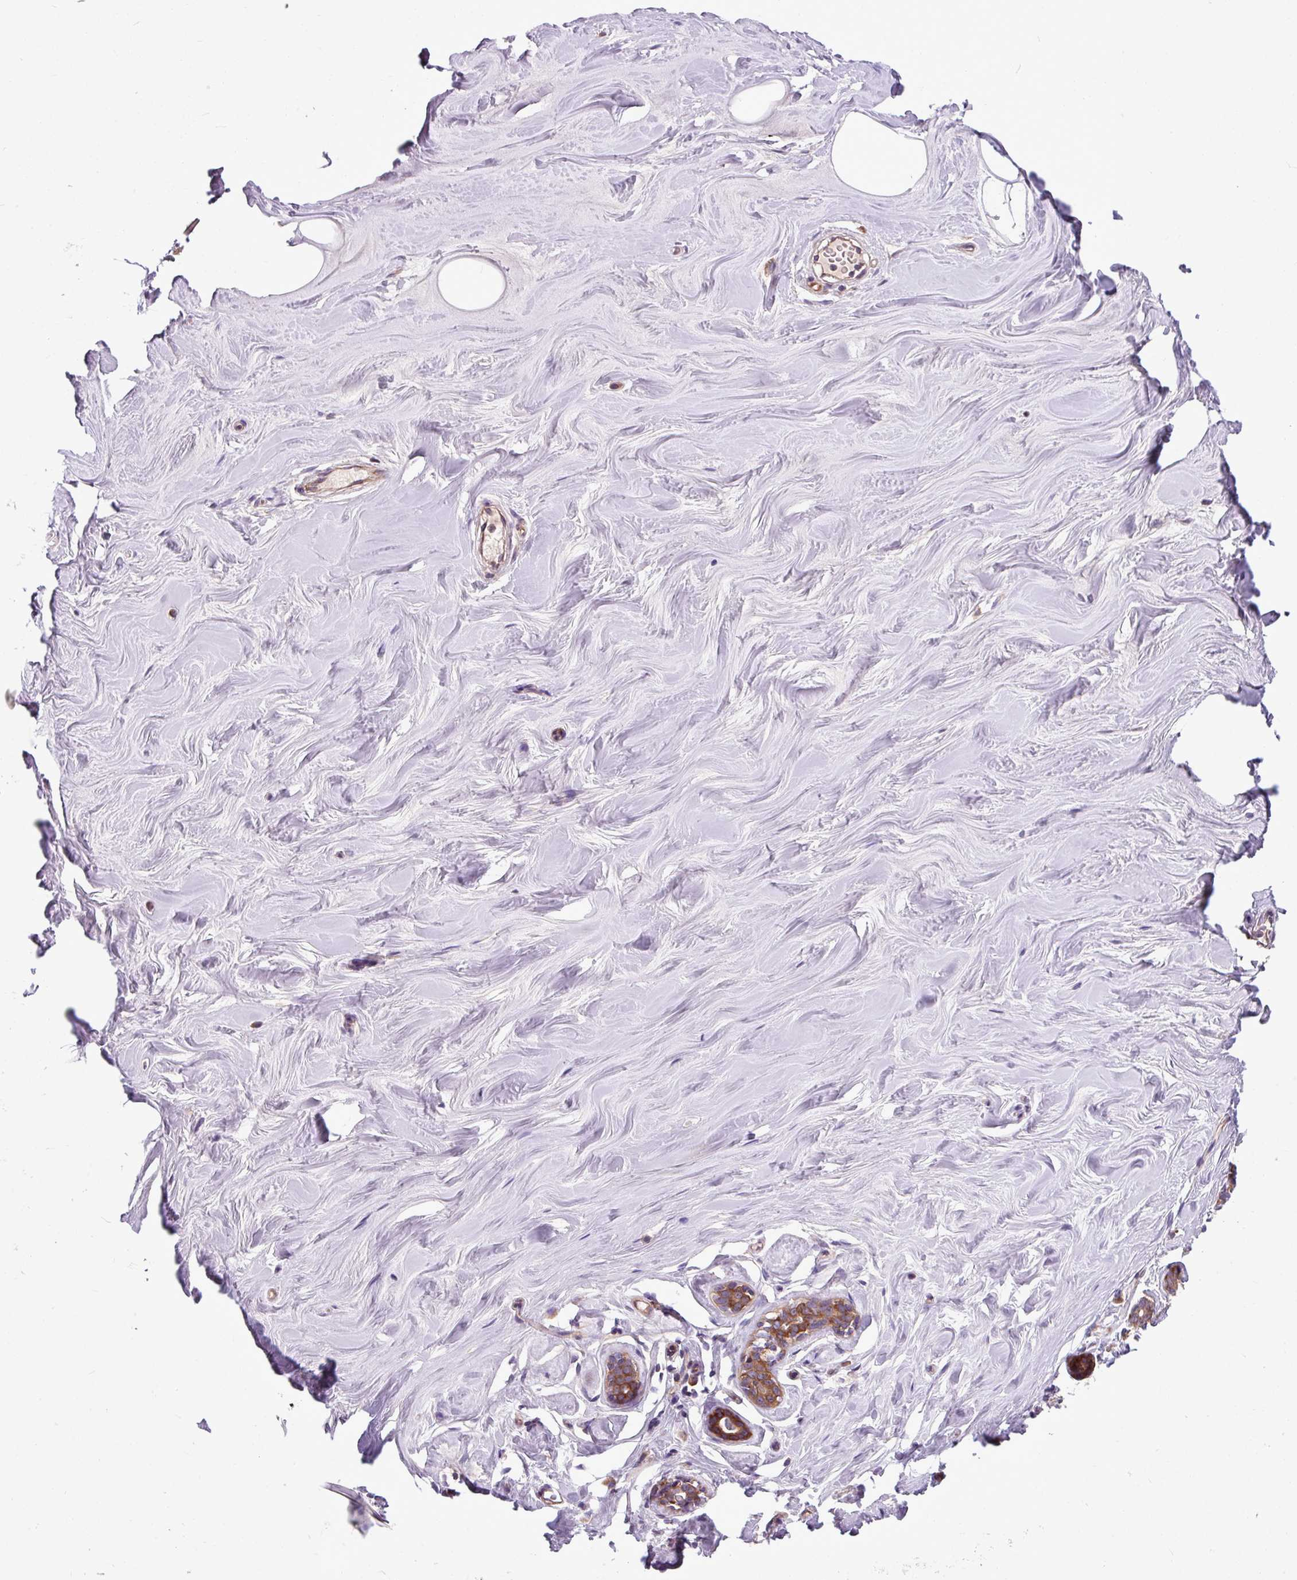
{"staining": {"intensity": "negative", "quantity": "none", "location": "none"}, "tissue": "breast", "cell_type": "Adipocytes", "image_type": "normal", "snomed": [{"axis": "morphology", "description": "Normal tissue, NOS"}, {"axis": "topography", "description": "Breast"}], "caption": "Immunohistochemistry of unremarkable human breast reveals no staining in adipocytes.", "gene": "MROH2A", "patient": {"sex": "female", "age": 25}}